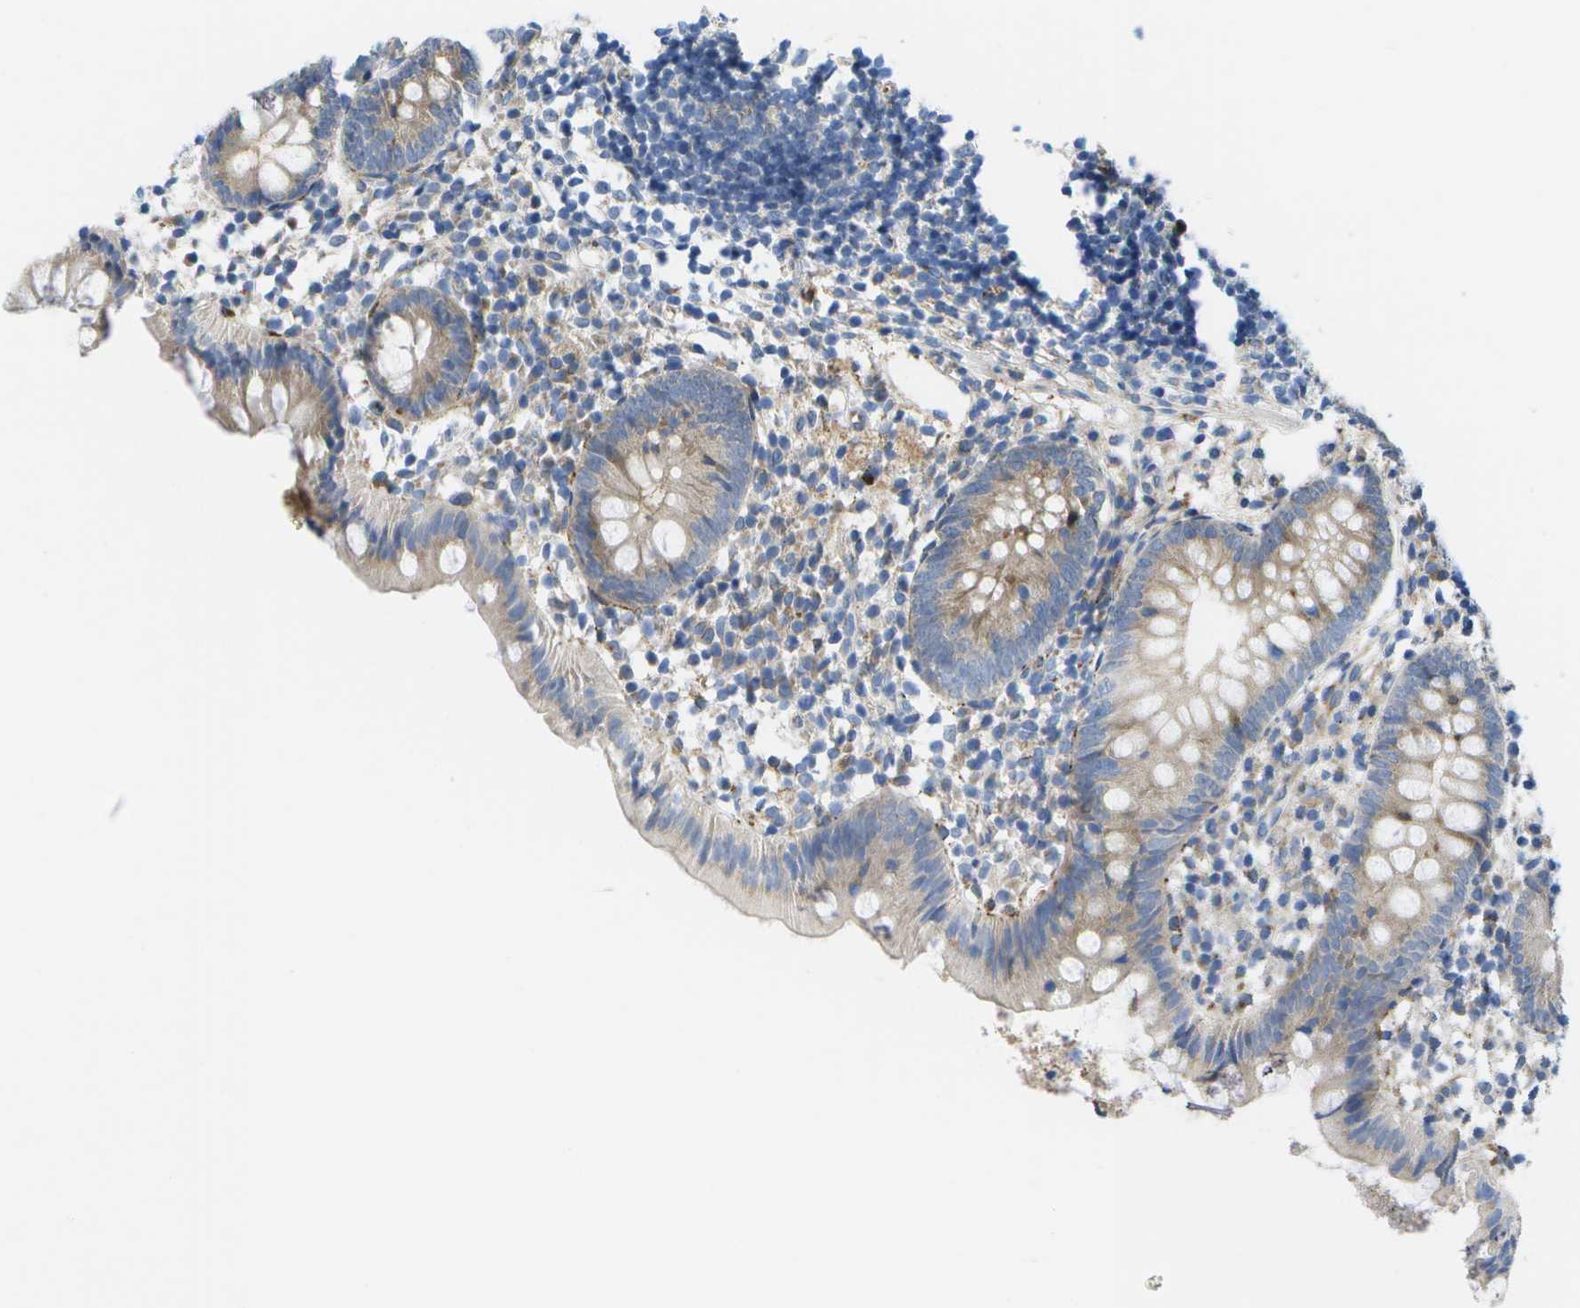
{"staining": {"intensity": "moderate", "quantity": "25%-75%", "location": "cytoplasmic/membranous"}, "tissue": "appendix", "cell_type": "Glandular cells", "image_type": "normal", "snomed": [{"axis": "morphology", "description": "Normal tissue, NOS"}, {"axis": "topography", "description": "Appendix"}], "caption": "IHC photomicrograph of unremarkable appendix: human appendix stained using immunohistochemistry displays medium levels of moderate protein expression localized specifically in the cytoplasmic/membranous of glandular cells, appearing as a cytoplasmic/membranous brown color.", "gene": "ZDHHC17", "patient": {"sex": "female", "age": 20}}